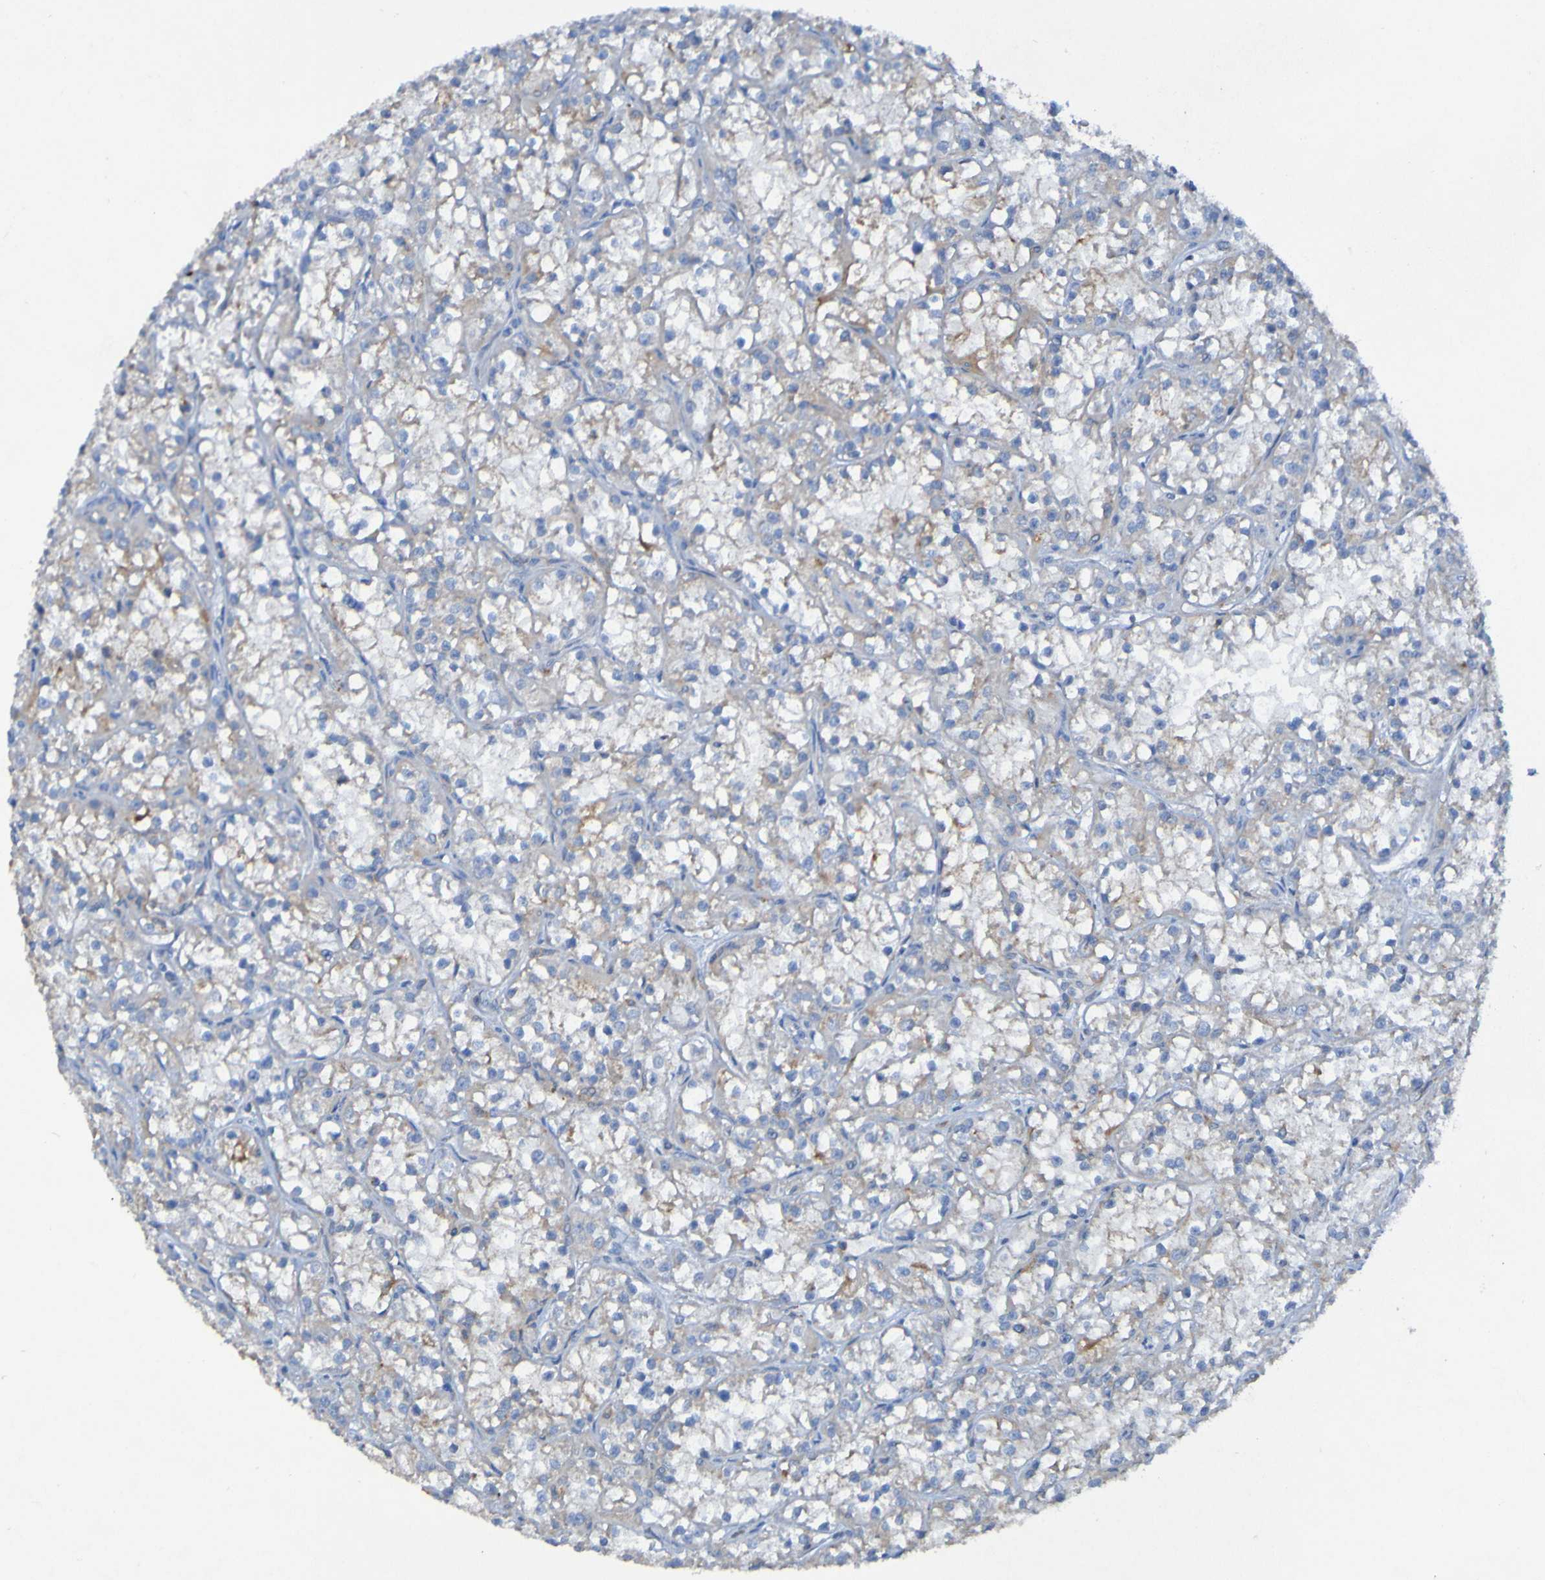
{"staining": {"intensity": "negative", "quantity": "none", "location": "none"}, "tissue": "renal cancer", "cell_type": "Tumor cells", "image_type": "cancer", "snomed": [{"axis": "morphology", "description": "Adenocarcinoma, NOS"}, {"axis": "topography", "description": "Kidney"}], "caption": "High magnification brightfield microscopy of renal cancer (adenocarcinoma) stained with DAB (brown) and counterstained with hematoxylin (blue): tumor cells show no significant expression.", "gene": "ARHGEF16", "patient": {"sex": "female", "age": 52}}